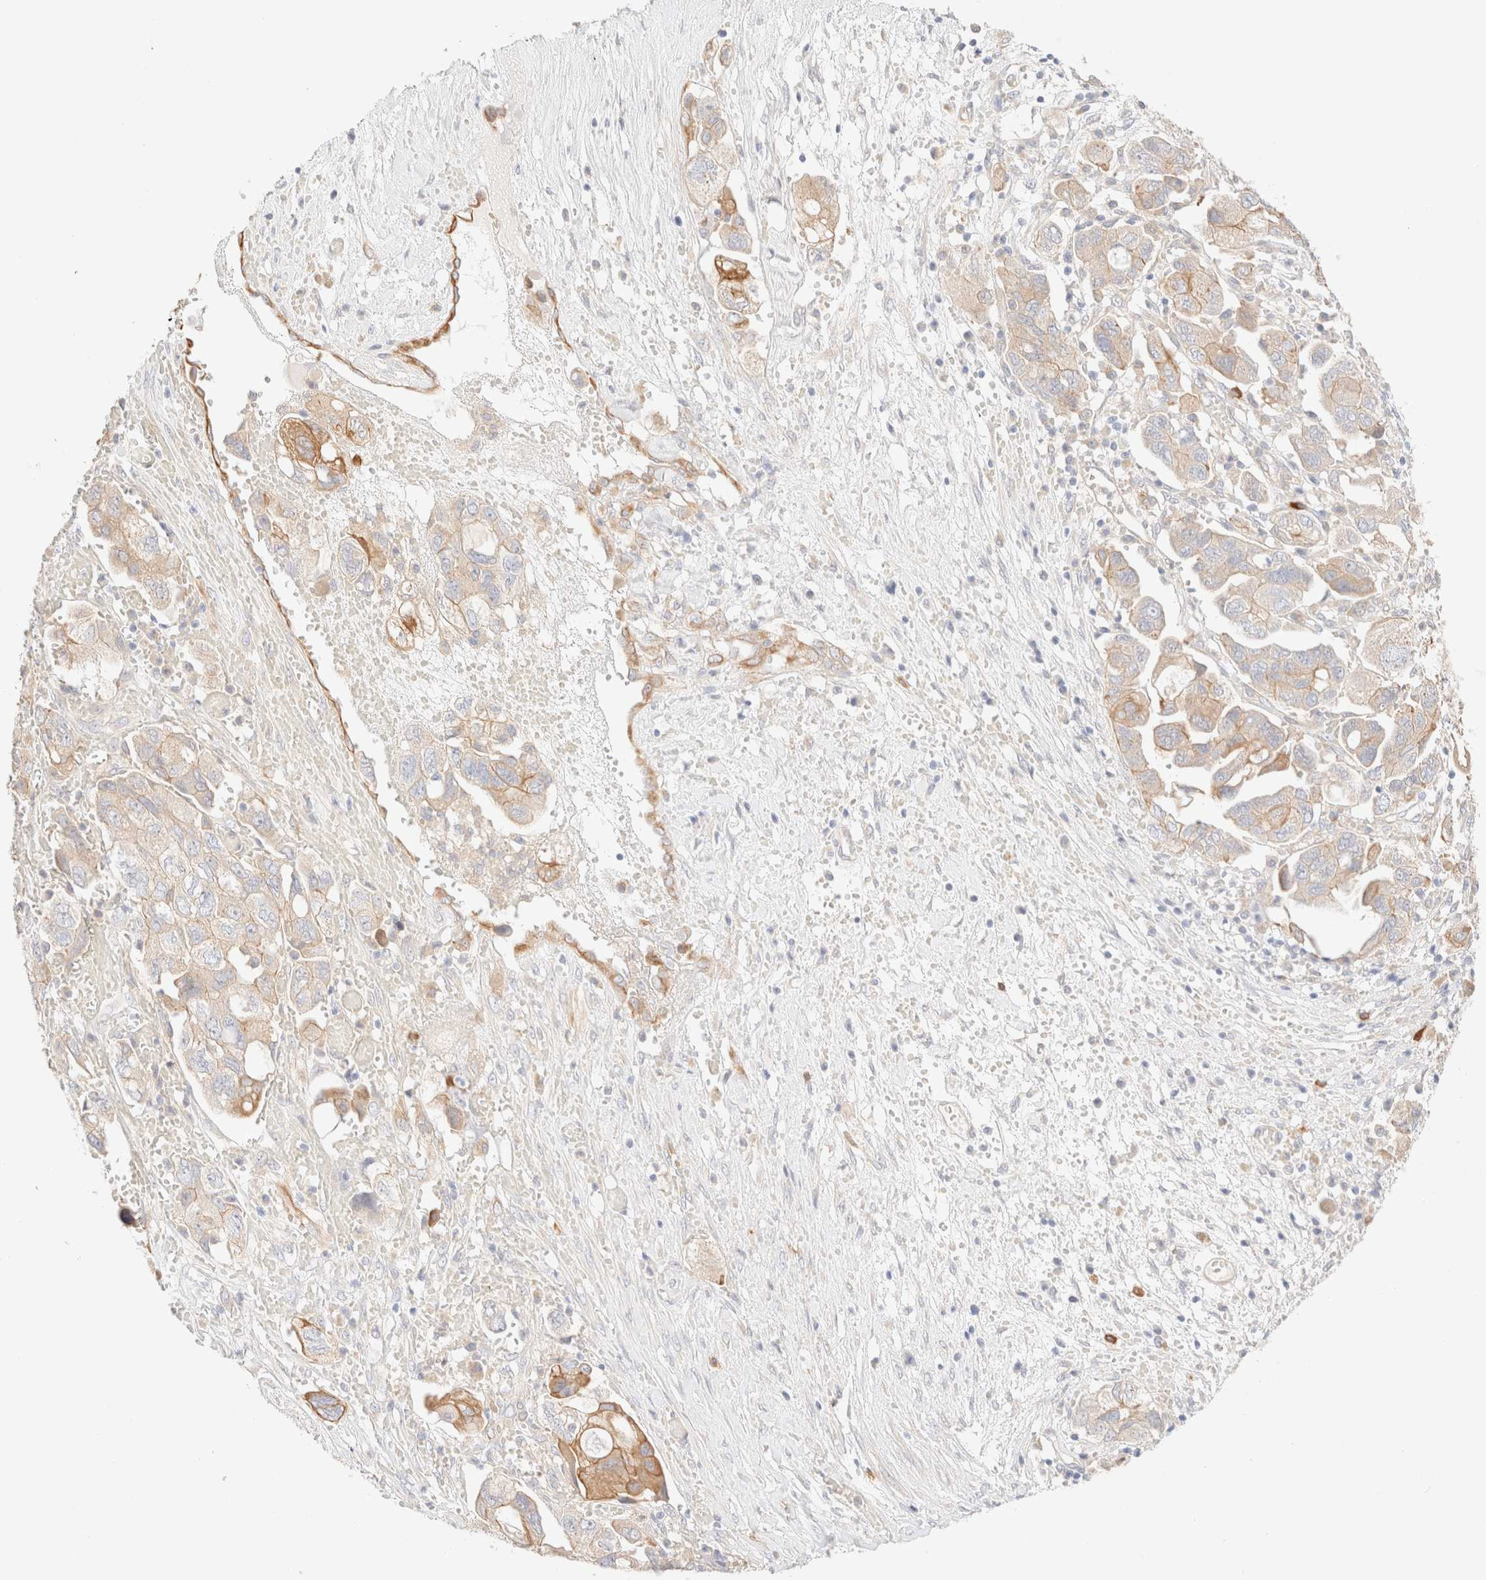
{"staining": {"intensity": "moderate", "quantity": "<25%", "location": "cytoplasmic/membranous"}, "tissue": "ovarian cancer", "cell_type": "Tumor cells", "image_type": "cancer", "snomed": [{"axis": "morphology", "description": "Carcinoma, NOS"}, {"axis": "morphology", "description": "Cystadenocarcinoma, serous, NOS"}, {"axis": "topography", "description": "Ovary"}], "caption": "Human ovarian cancer (serous cystadenocarcinoma) stained with a brown dye exhibits moderate cytoplasmic/membranous positive positivity in about <25% of tumor cells.", "gene": "NIBAN2", "patient": {"sex": "female", "age": 69}}